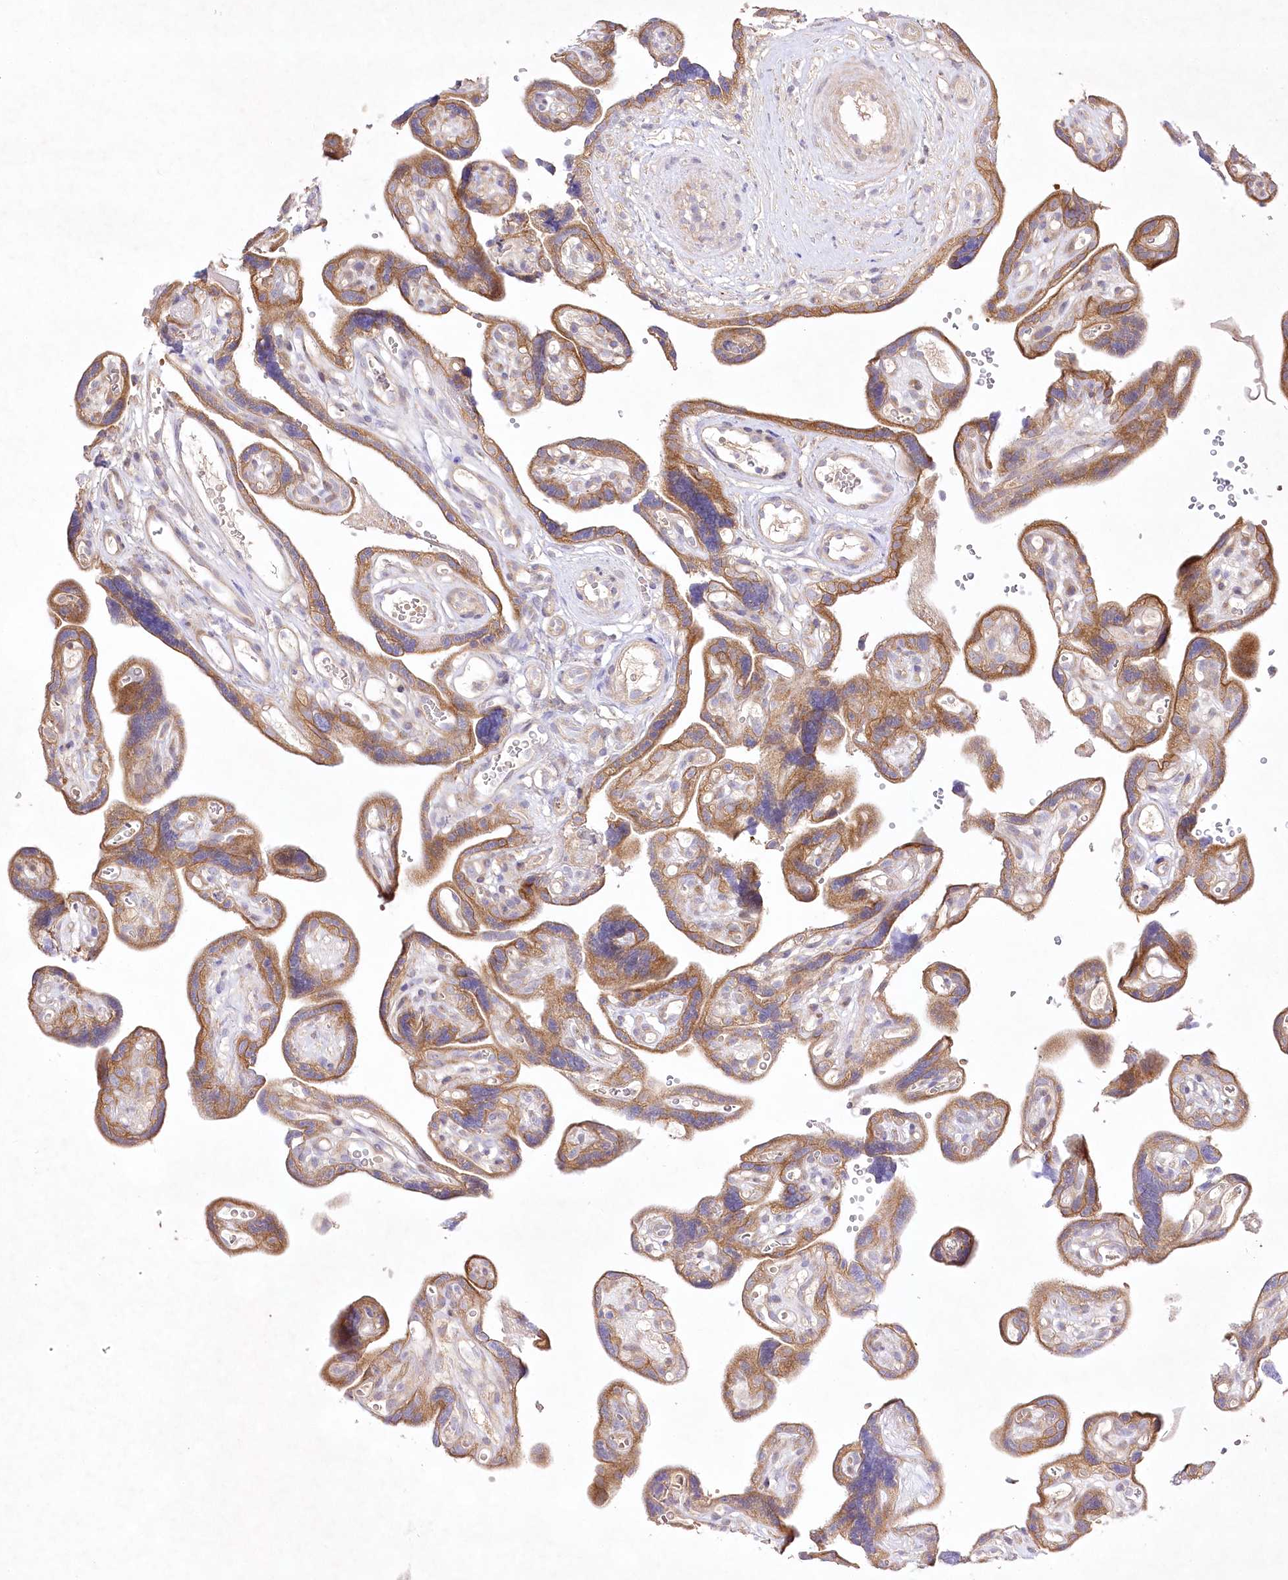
{"staining": {"intensity": "strong", "quantity": "25%-75%", "location": "cytoplasmic/membranous"}, "tissue": "placenta", "cell_type": "Decidual cells", "image_type": "normal", "snomed": [{"axis": "morphology", "description": "Normal tissue, NOS"}, {"axis": "topography", "description": "Placenta"}], "caption": "The immunohistochemical stain shows strong cytoplasmic/membranous staining in decidual cells of unremarkable placenta. (Brightfield microscopy of DAB IHC at high magnification).", "gene": "PYROXD1", "patient": {"sex": "female", "age": 30}}